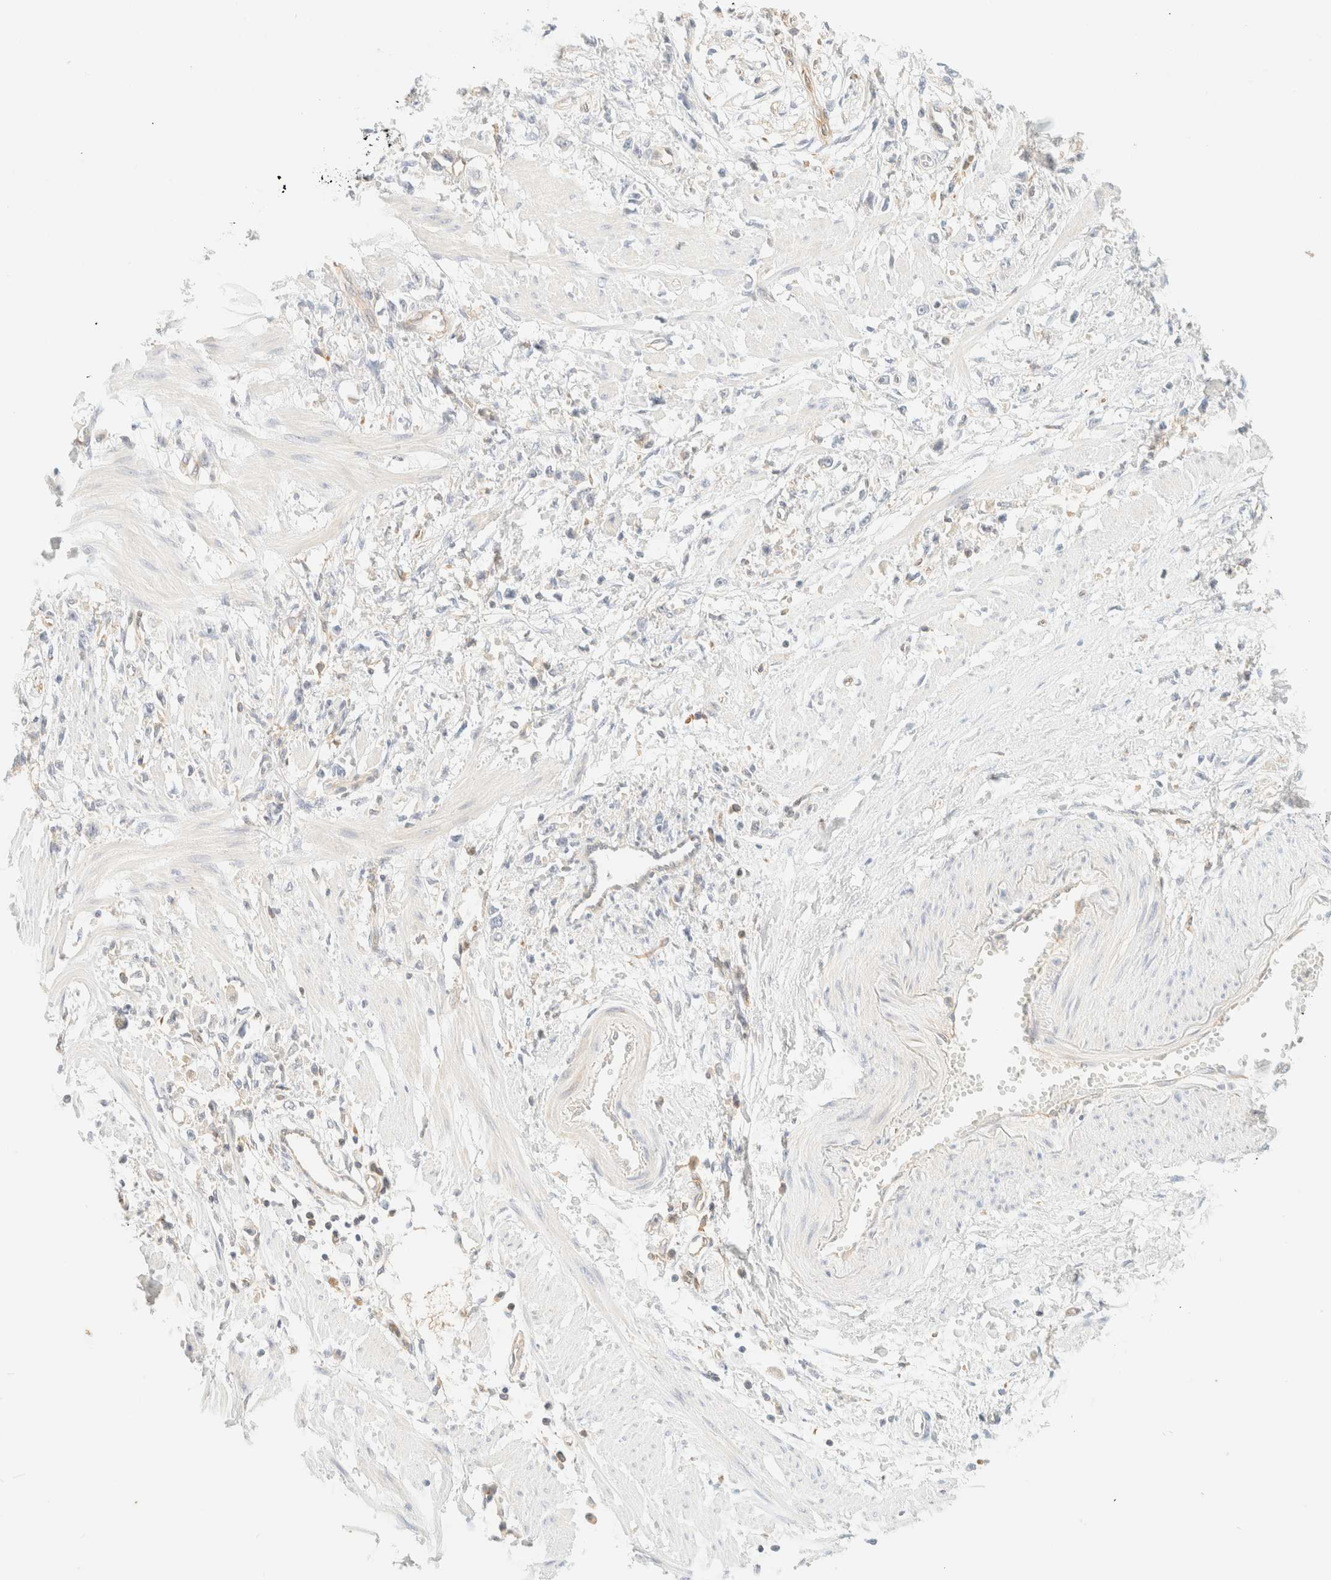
{"staining": {"intensity": "negative", "quantity": "none", "location": "none"}, "tissue": "stomach cancer", "cell_type": "Tumor cells", "image_type": "cancer", "snomed": [{"axis": "morphology", "description": "Adenocarcinoma, NOS"}, {"axis": "topography", "description": "Stomach"}], "caption": "Stomach adenocarcinoma stained for a protein using IHC demonstrates no expression tumor cells.", "gene": "FHOD1", "patient": {"sex": "female", "age": 59}}